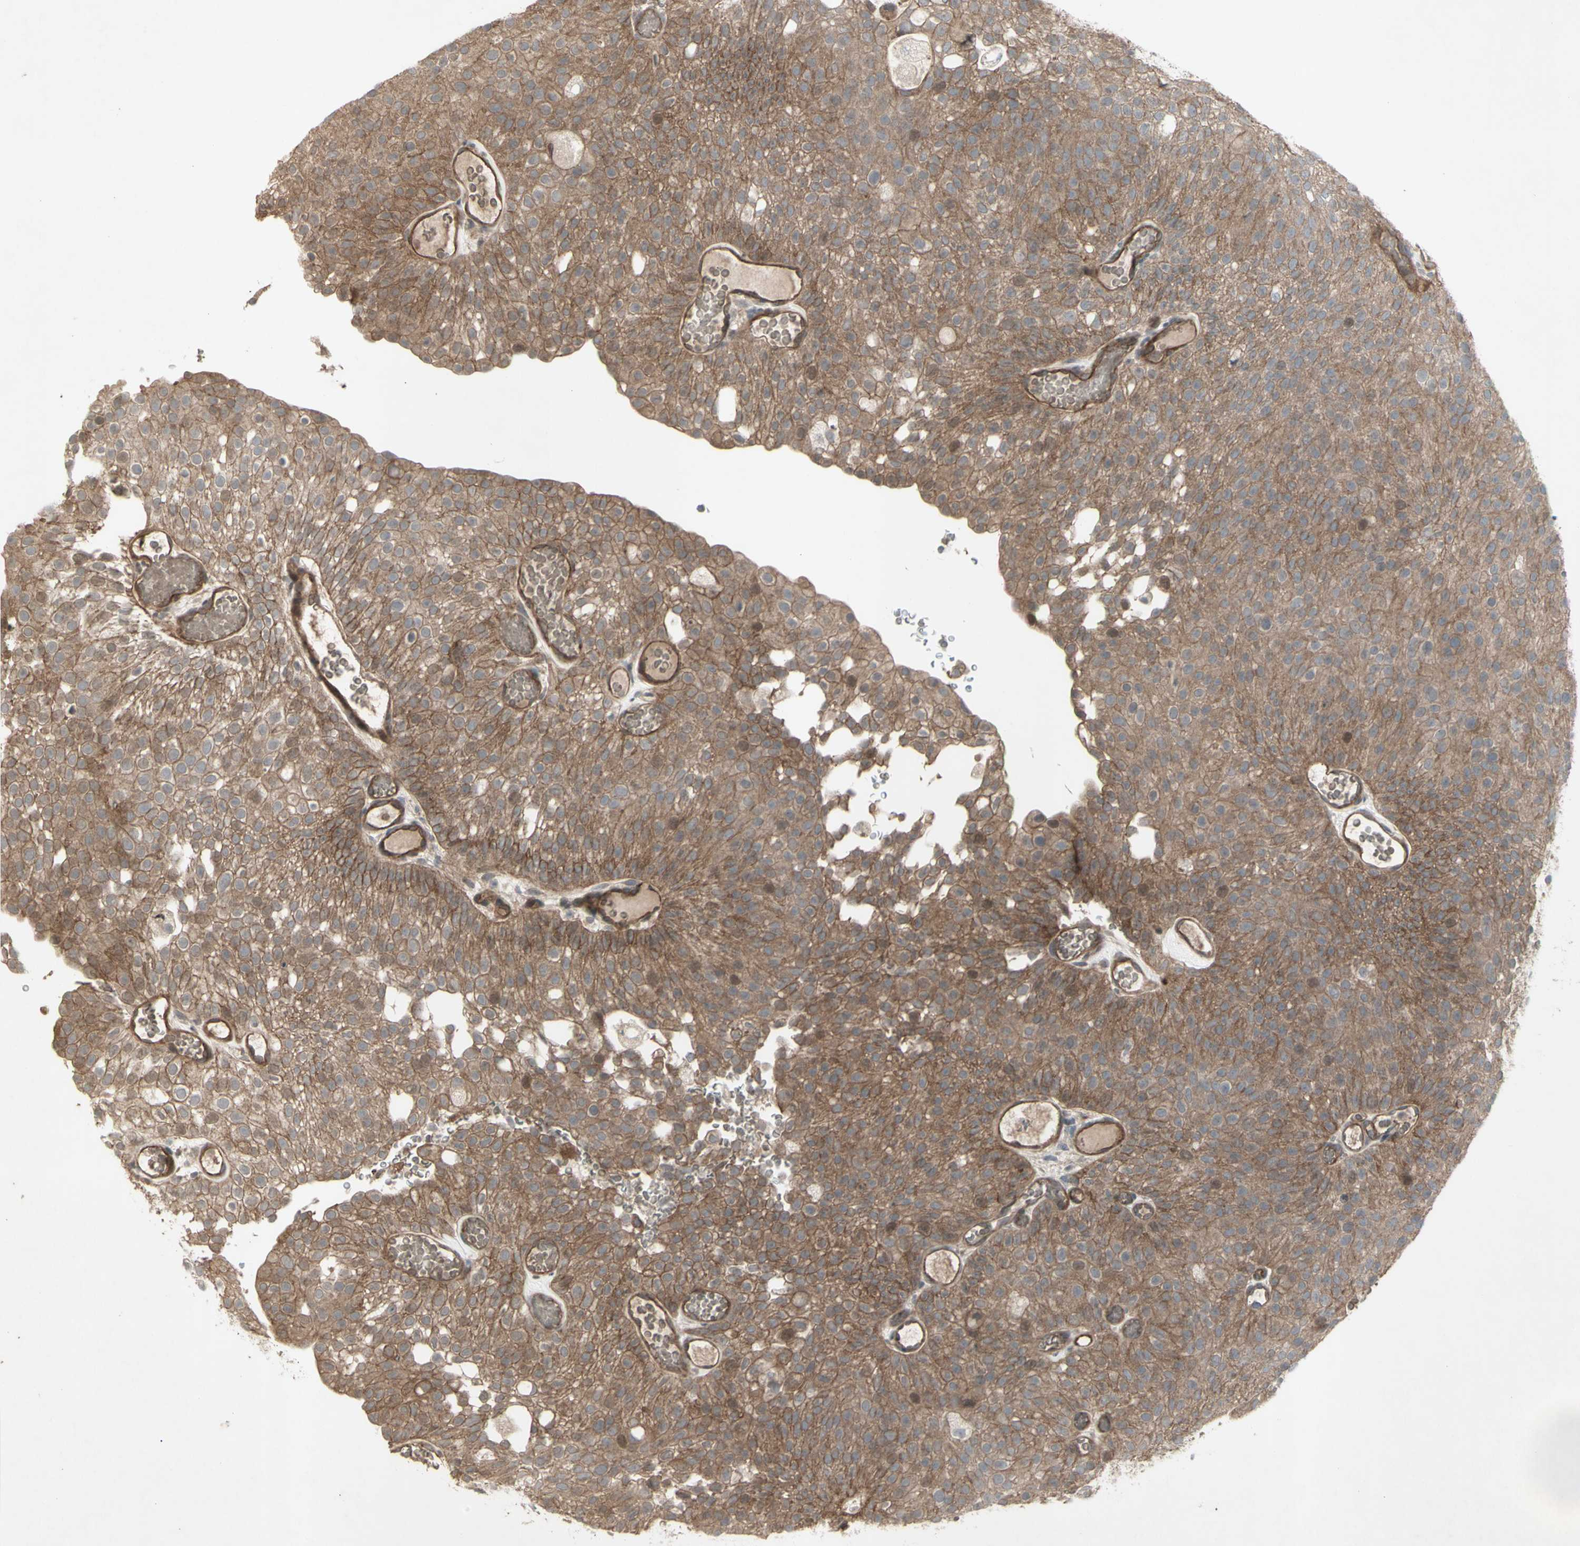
{"staining": {"intensity": "moderate", "quantity": "25%-75%", "location": "cytoplasmic/membranous"}, "tissue": "urothelial cancer", "cell_type": "Tumor cells", "image_type": "cancer", "snomed": [{"axis": "morphology", "description": "Urothelial carcinoma, Low grade"}, {"axis": "topography", "description": "Urinary bladder"}], "caption": "Urothelial carcinoma (low-grade) stained with immunohistochemistry (IHC) exhibits moderate cytoplasmic/membranous expression in about 25%-75% of tumor cells.", "gene": "JAG1", "patient": {"sex": "male", "age": 78}}